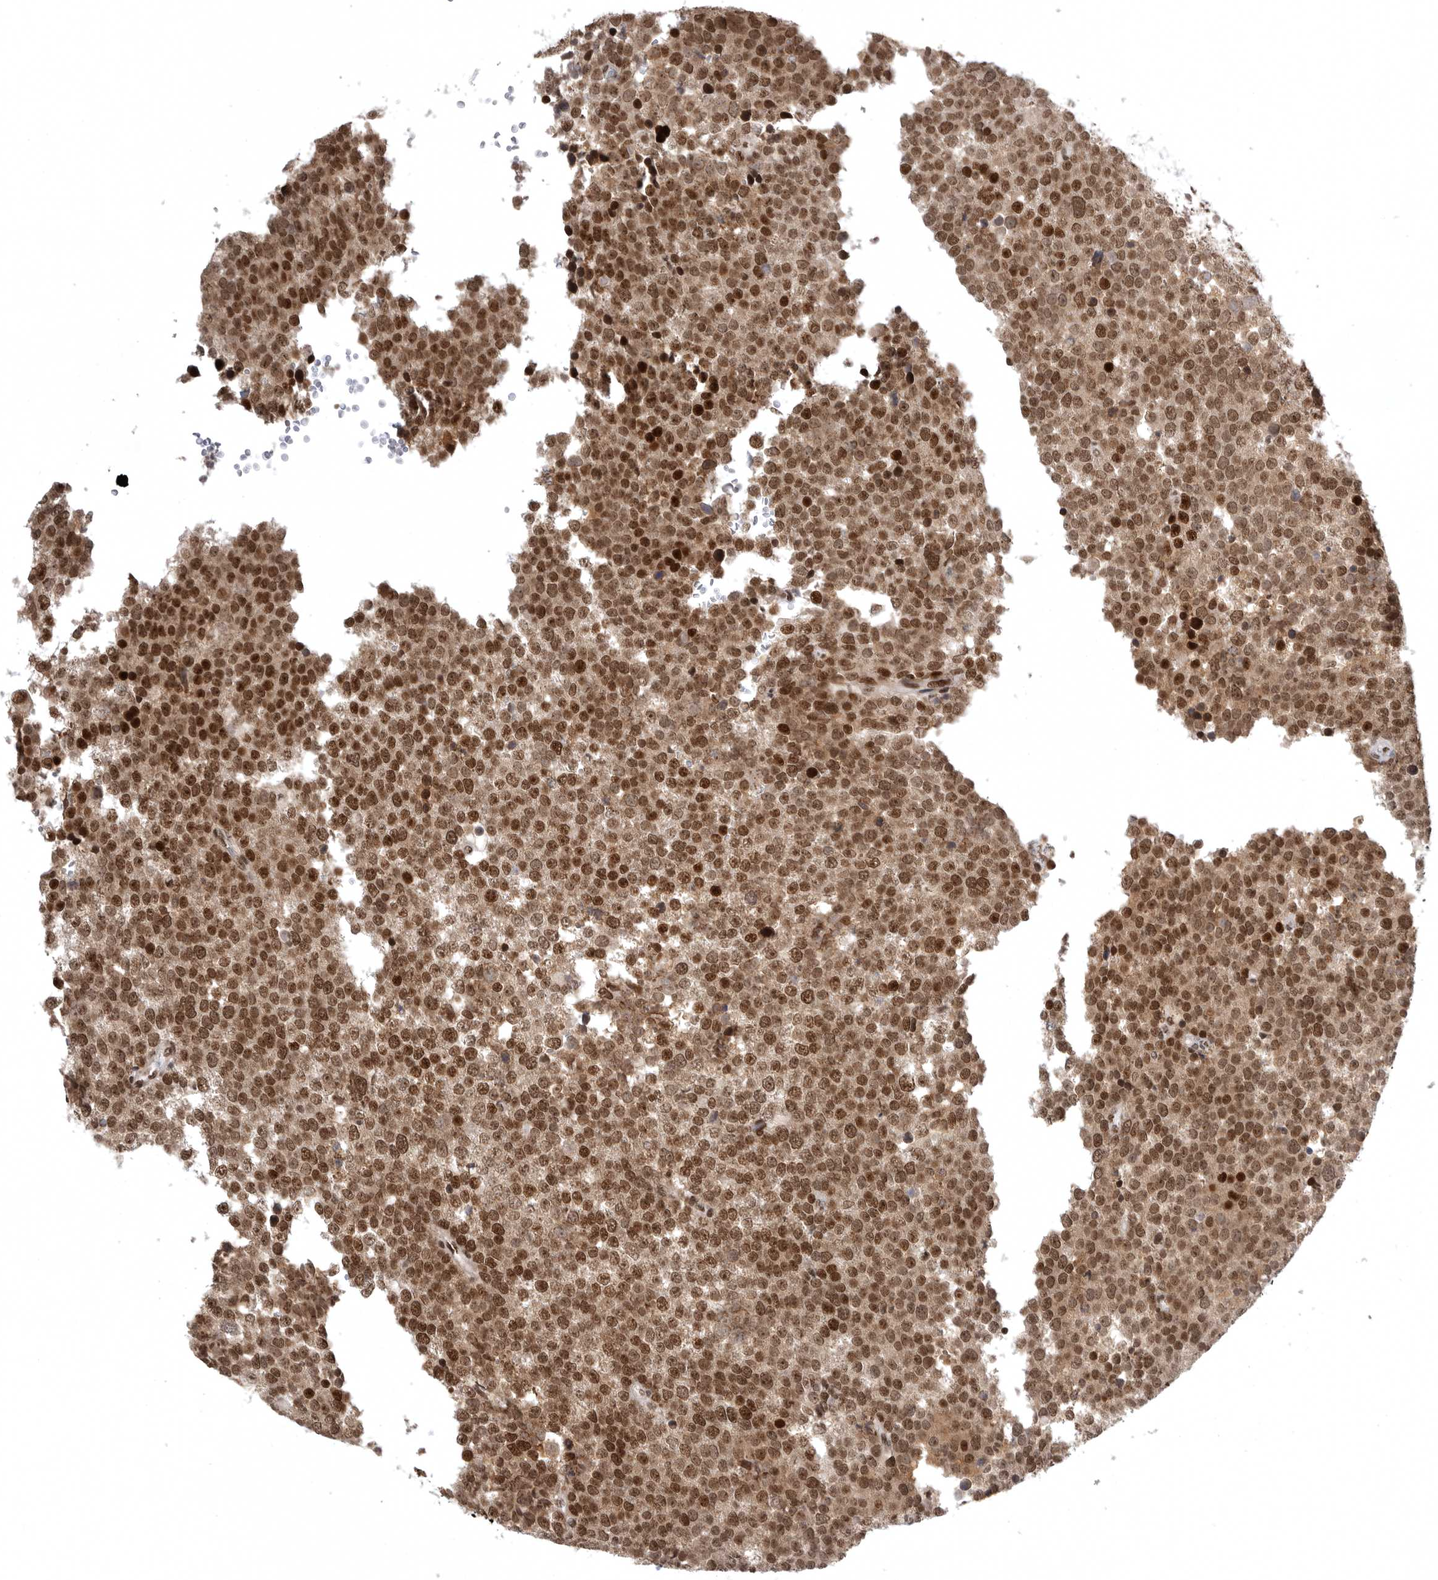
{"staining": {"intensity": "moderate", "quantity": ">75%", "location": "cytoplasmic/membranous,nuclear"}, "tissue": "testis cancer", "cell_type": "Tumor cells", "image_type": "cancer", "snomed": [{"axis": "morphology", "description": "Seminoma, NOS"}, {"axis": "topography", "description": "Testis"}], "caption": "Protein analysis of testis cancer (seminoma) tissue demonstrates moderate cytoplasmic/membranous and nuclear expression in approximately >75% of tumor cells.", "gene": "ZNF830", "patient": {"sex": "male", "age": 71}}